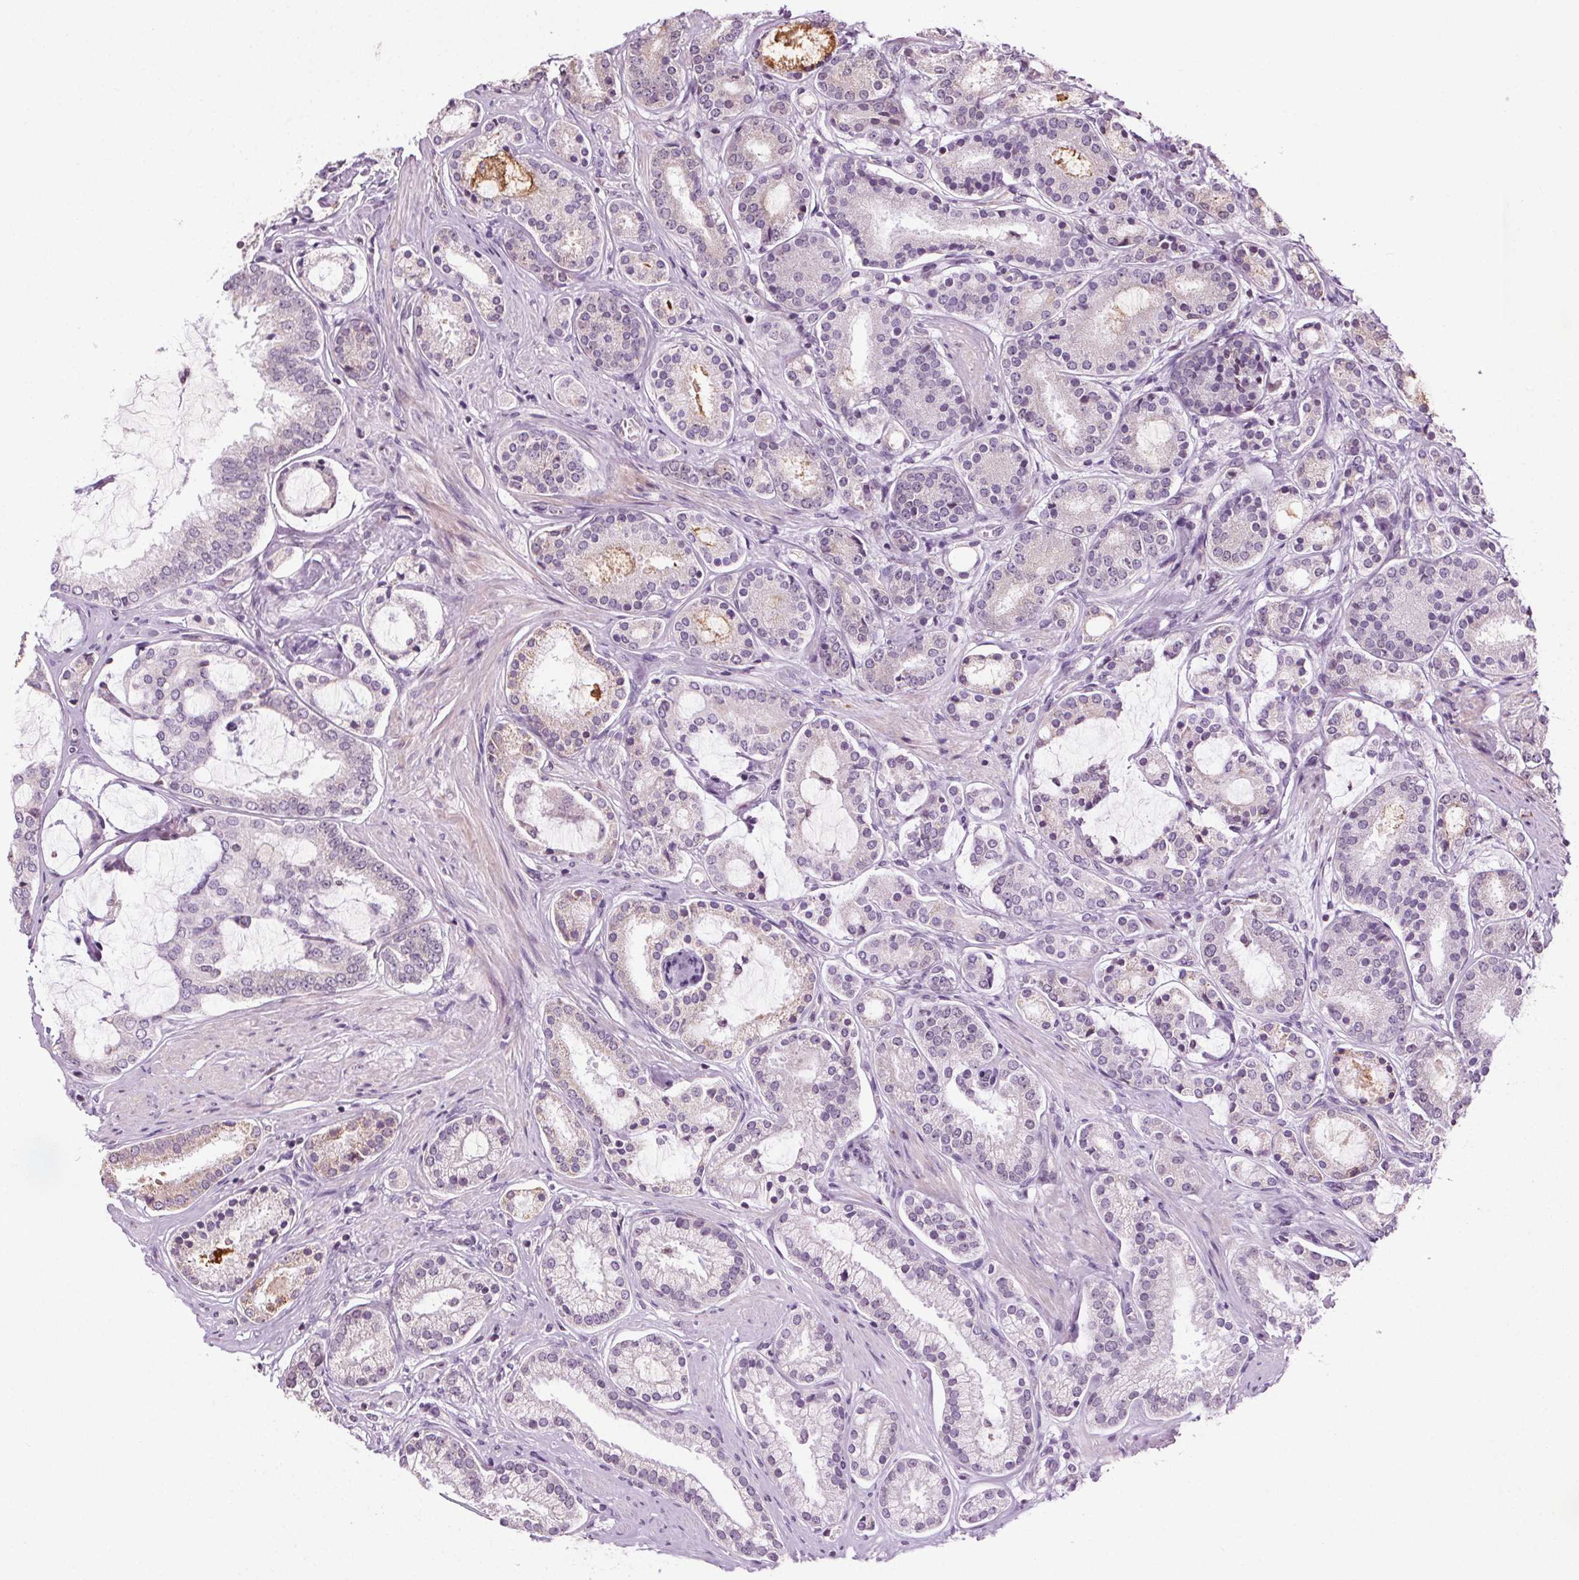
{"staining": {"intensity": "weak", "quantity": "<25%", "location": "cytoplasmic/membranous"}, "tissue": "prostate cancer", "cell_type": "Tumor cells", "image_type": "cancer", "snomed": [{"axis": "morphology", "description": "Adenocarcinoma, High grade"}, {"axis": "topography", "description": "Prostate"}], "caption": "High magnification brightfield microscopy of prostate cancer (high-grade adenocarcinoma) stained with DAB (brown) and counterstained with hematoxylin (blue): tumor cells show no significant expression. (Stains: DAB (3,3'-diaminobenzidine) immunohistochemistry (IHC) with hematoxylin counter stain, Microscopy: brightfield microscopy at high magnification).", "gene": "LFNG", "patient": {"sex": "male", "age": 63}}